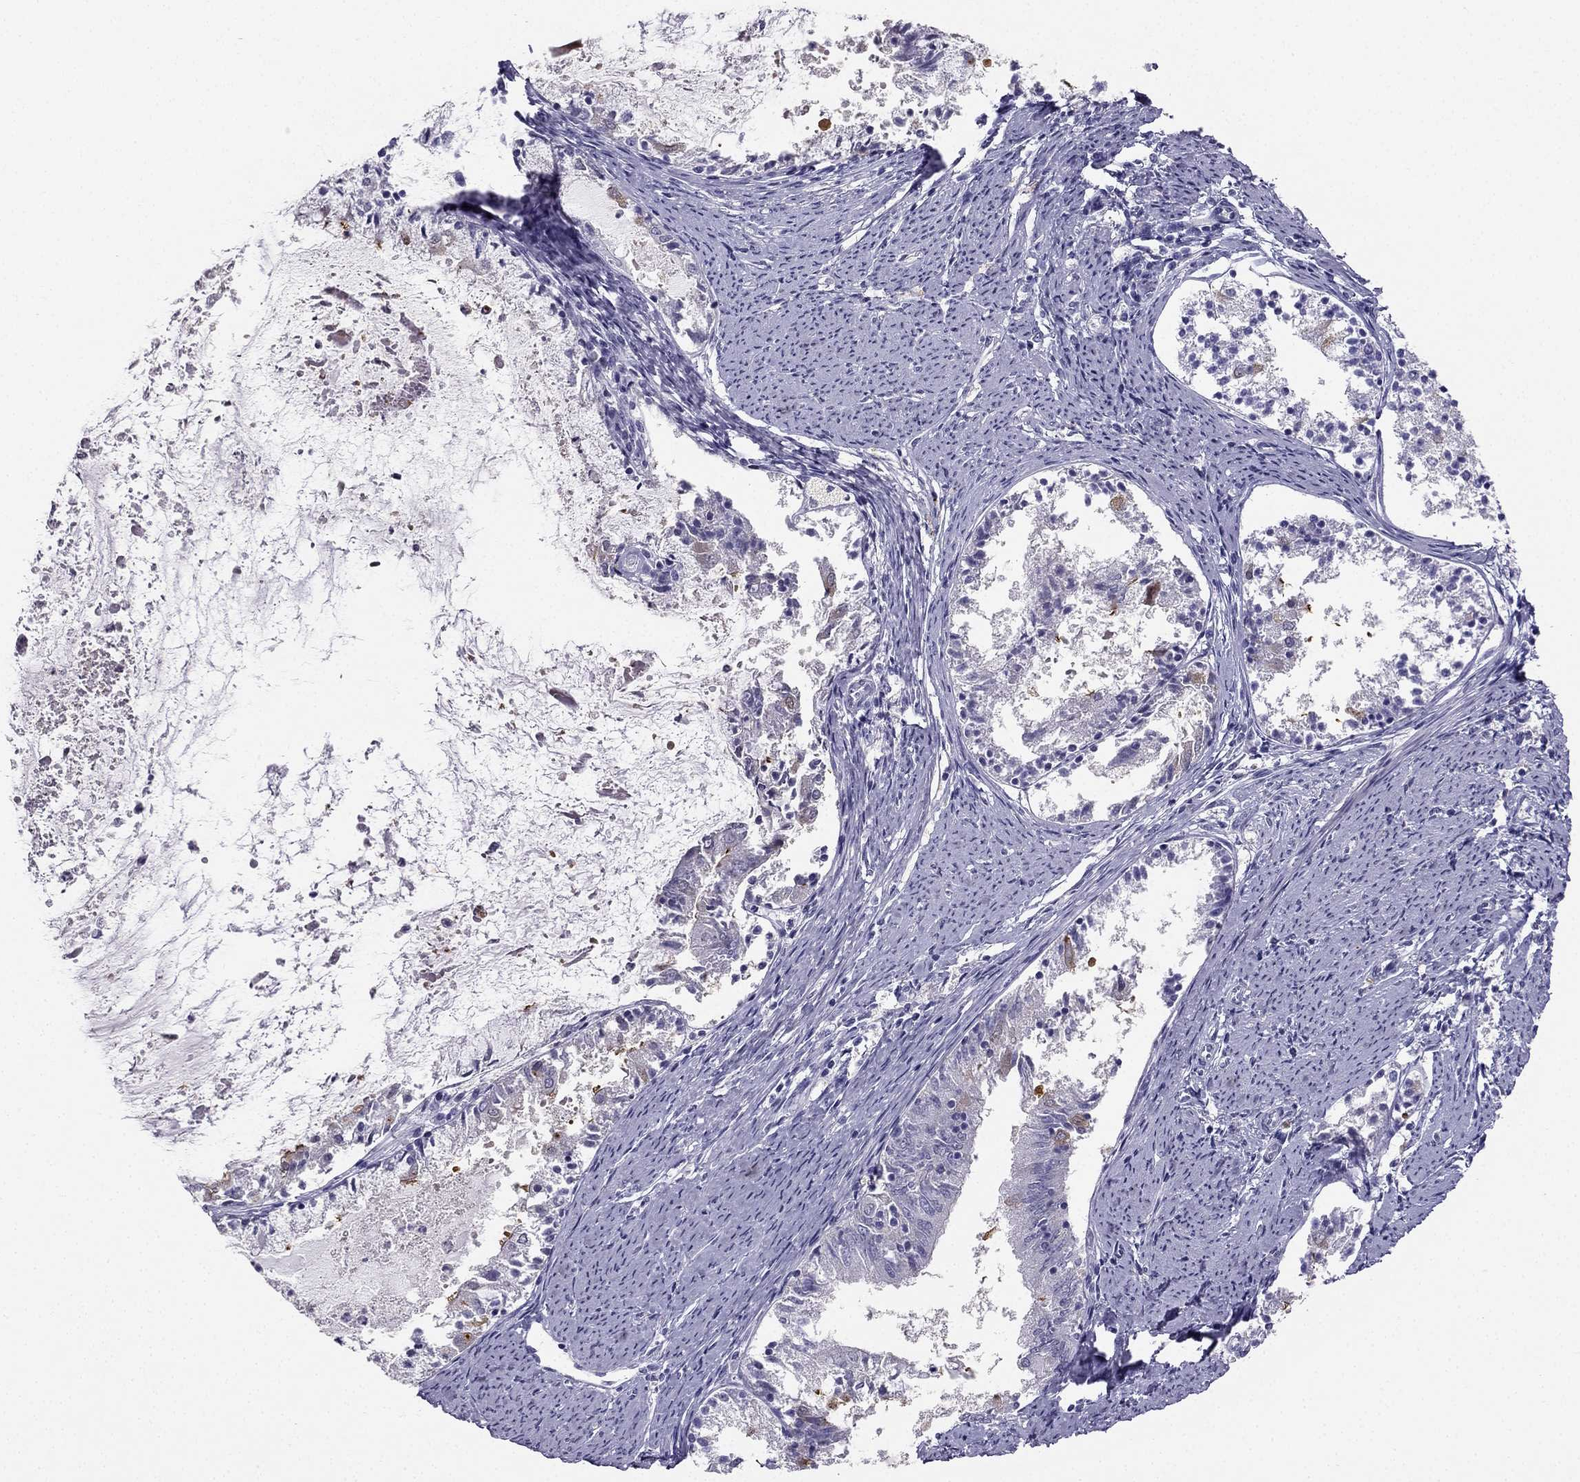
{"staining": {"intensity": "strong", "quantity": "<25%", "location": "cytoplasmic/membranous"}, "tissue": "endometrial cancer", "cell_type": "Tumor cells", "image_type": "cancer", "snomed": [{"axis": "morphology", "description": "Adenocarcinoma, NOS"}, {"axis": "topography", "description": "Endometrium"}], "caption": "Immunohistochemical staining of endometrial cancer (adenocarcinoma) displays medium levels of strong cytoplasmic/membranous expression in about <25% of tumor cells.", "gene": "RSPH14", "patient": {"sex": "female", "age": 57}}